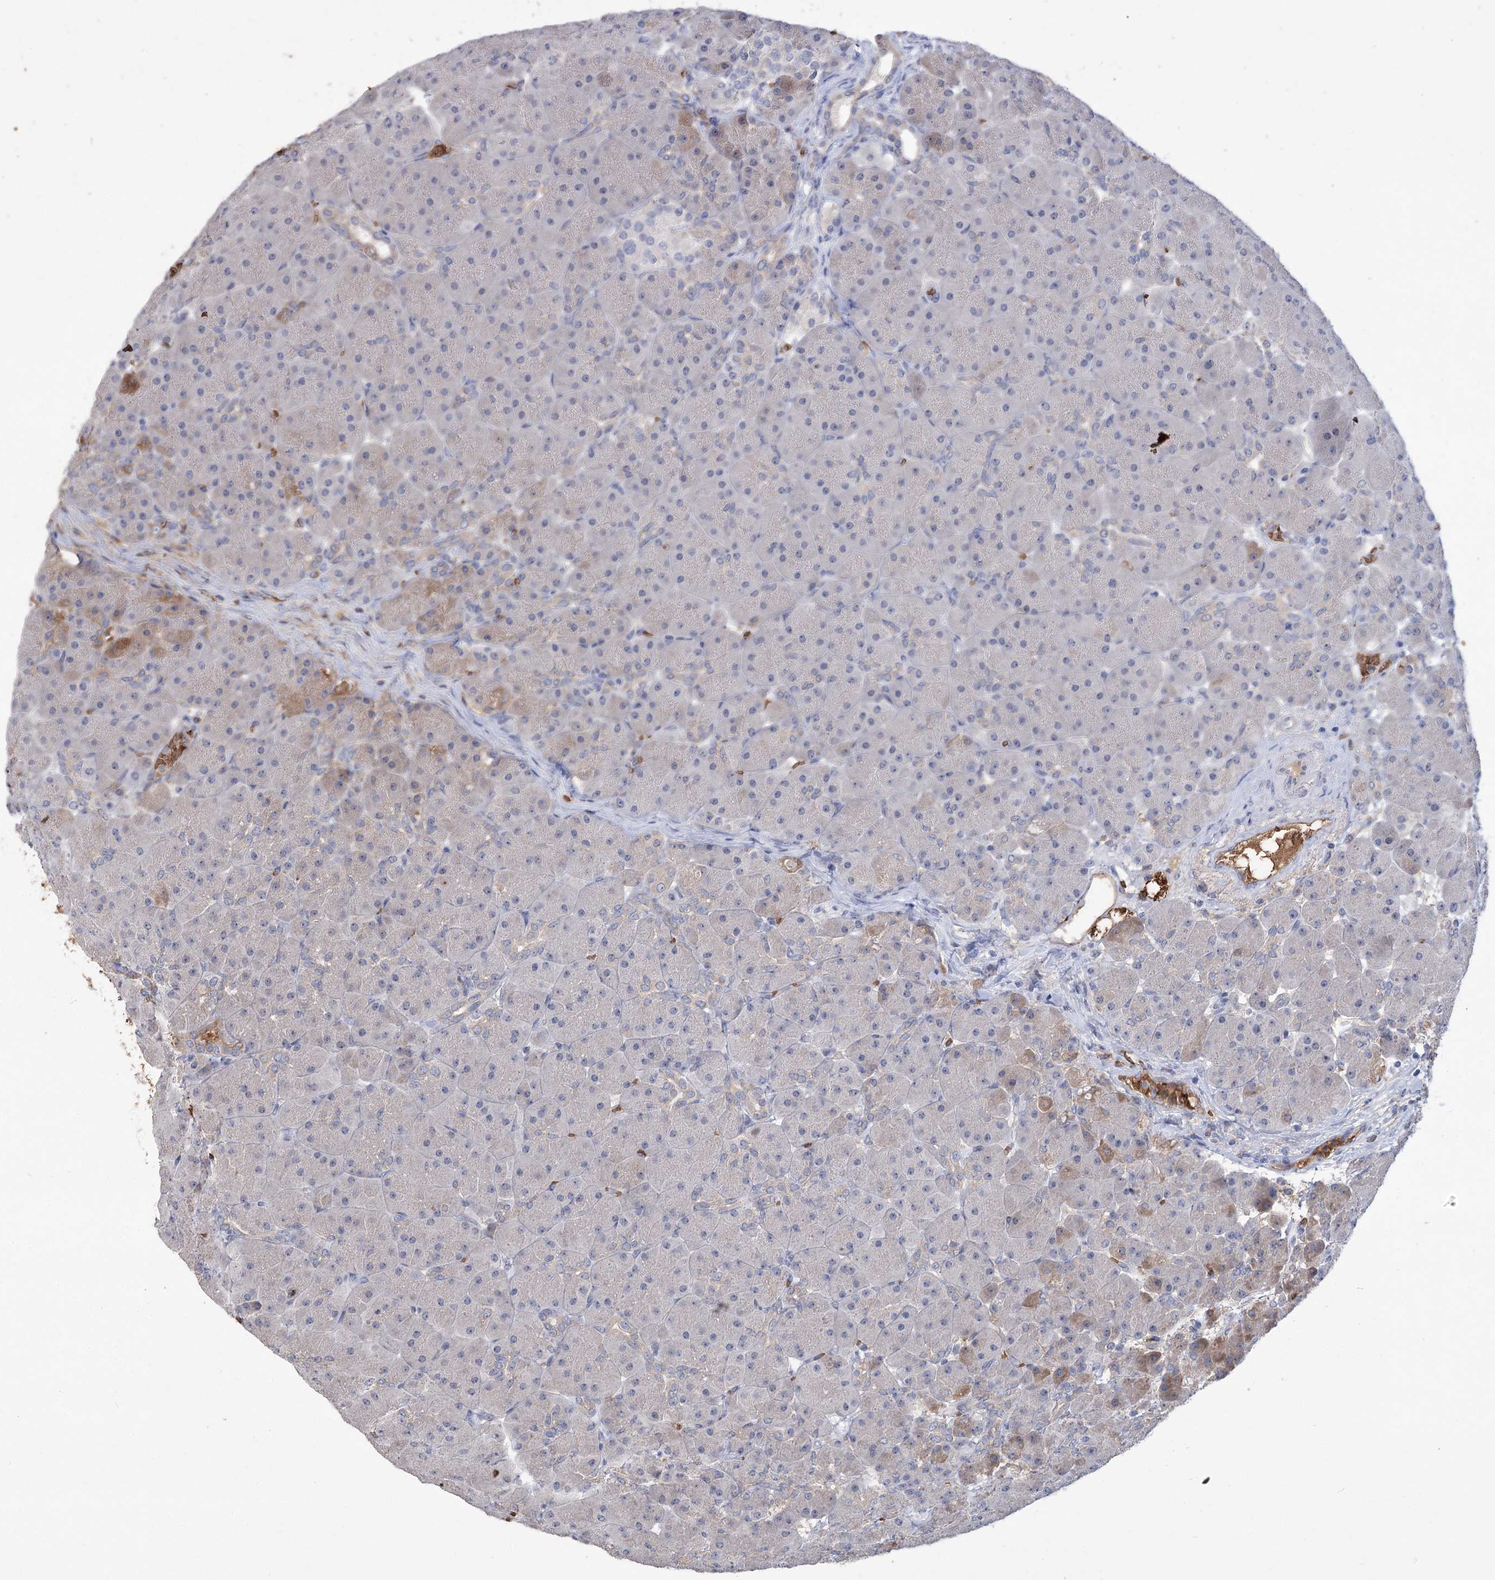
{"staining": {"intensity": "weak", "quantity": "<25%", "location": "cytoplasmic/membranous"}, "tissue": "pancreas", "cell_type": "Exocrine glandular cells", "image_type": "normal", "snomed": [{"axis": "morphology", "description": "Normal tissue, NOS"}, {"axis": "topography", "description": "Pancreas"}], "caption": "The immunohistochemistry (IHC) image has no significant staining in exocrine glandular cells of pancreas. (DAB IHC with hematoxylin counter stain).", "gene": "HBA1", "patient": {"sex": "male", "age": 66}}